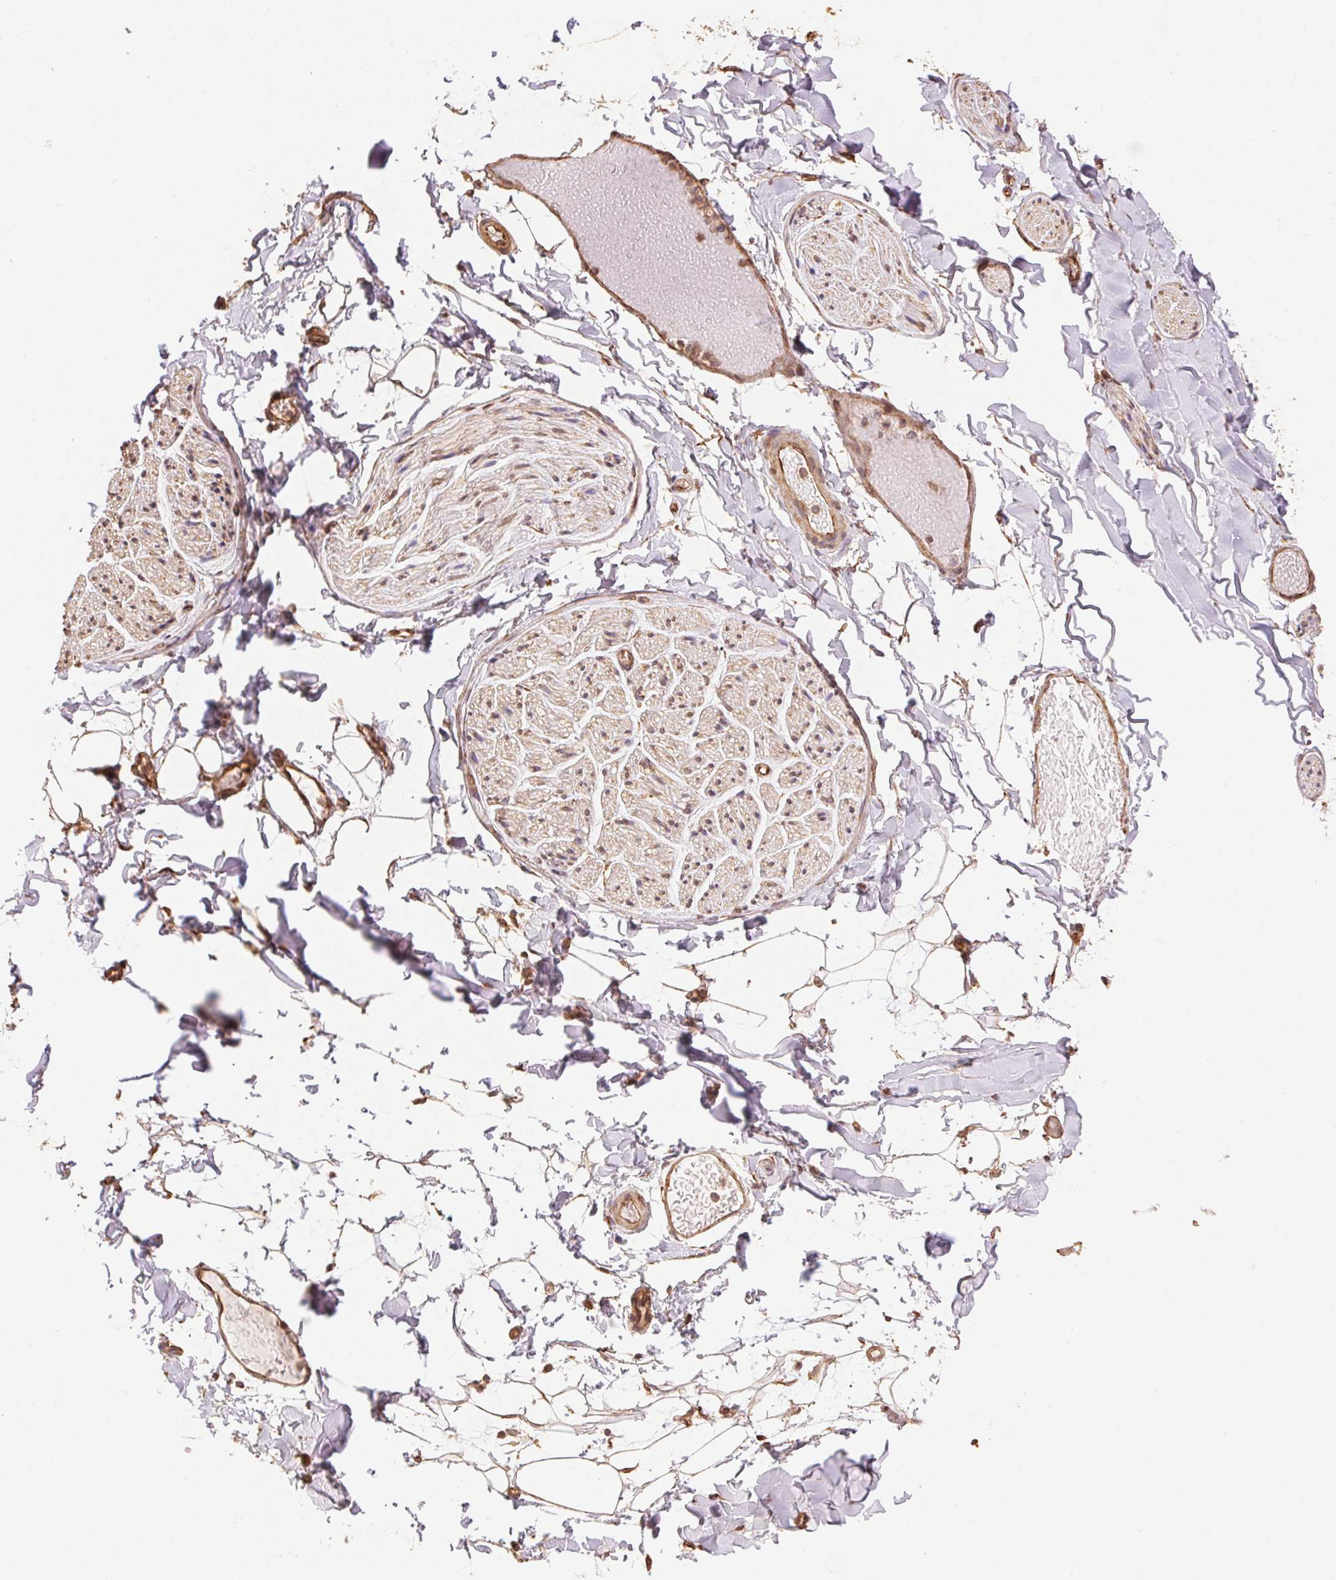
{"staining": {"intensity": "weak", "quantity": ">75%", "location": "cytoplasmic/membranous"}, "tissue": "adipose tissue", "cell_type": "Adipocytes", "image_type": "normal", "snomed": [{"axis": "morphology", "description": "Normal tissue, NOS"}, {"axis": "topography", "description": "Gallbladder"}, {"axis": "topography", "description": "Peripheral nerve tissue"}], "caption": "Protein expression analysis of unremarkable adipose tissue demonstrates weak cytoplasmic/membranous positivity in about >75% of adipocytes. Using DAB (brown) and hematoxylin (blue) stains, captured at high magnification using brightfield microscopy.", "gene": "C6orf163", "patient": {"sex": "female", "age": 45}}